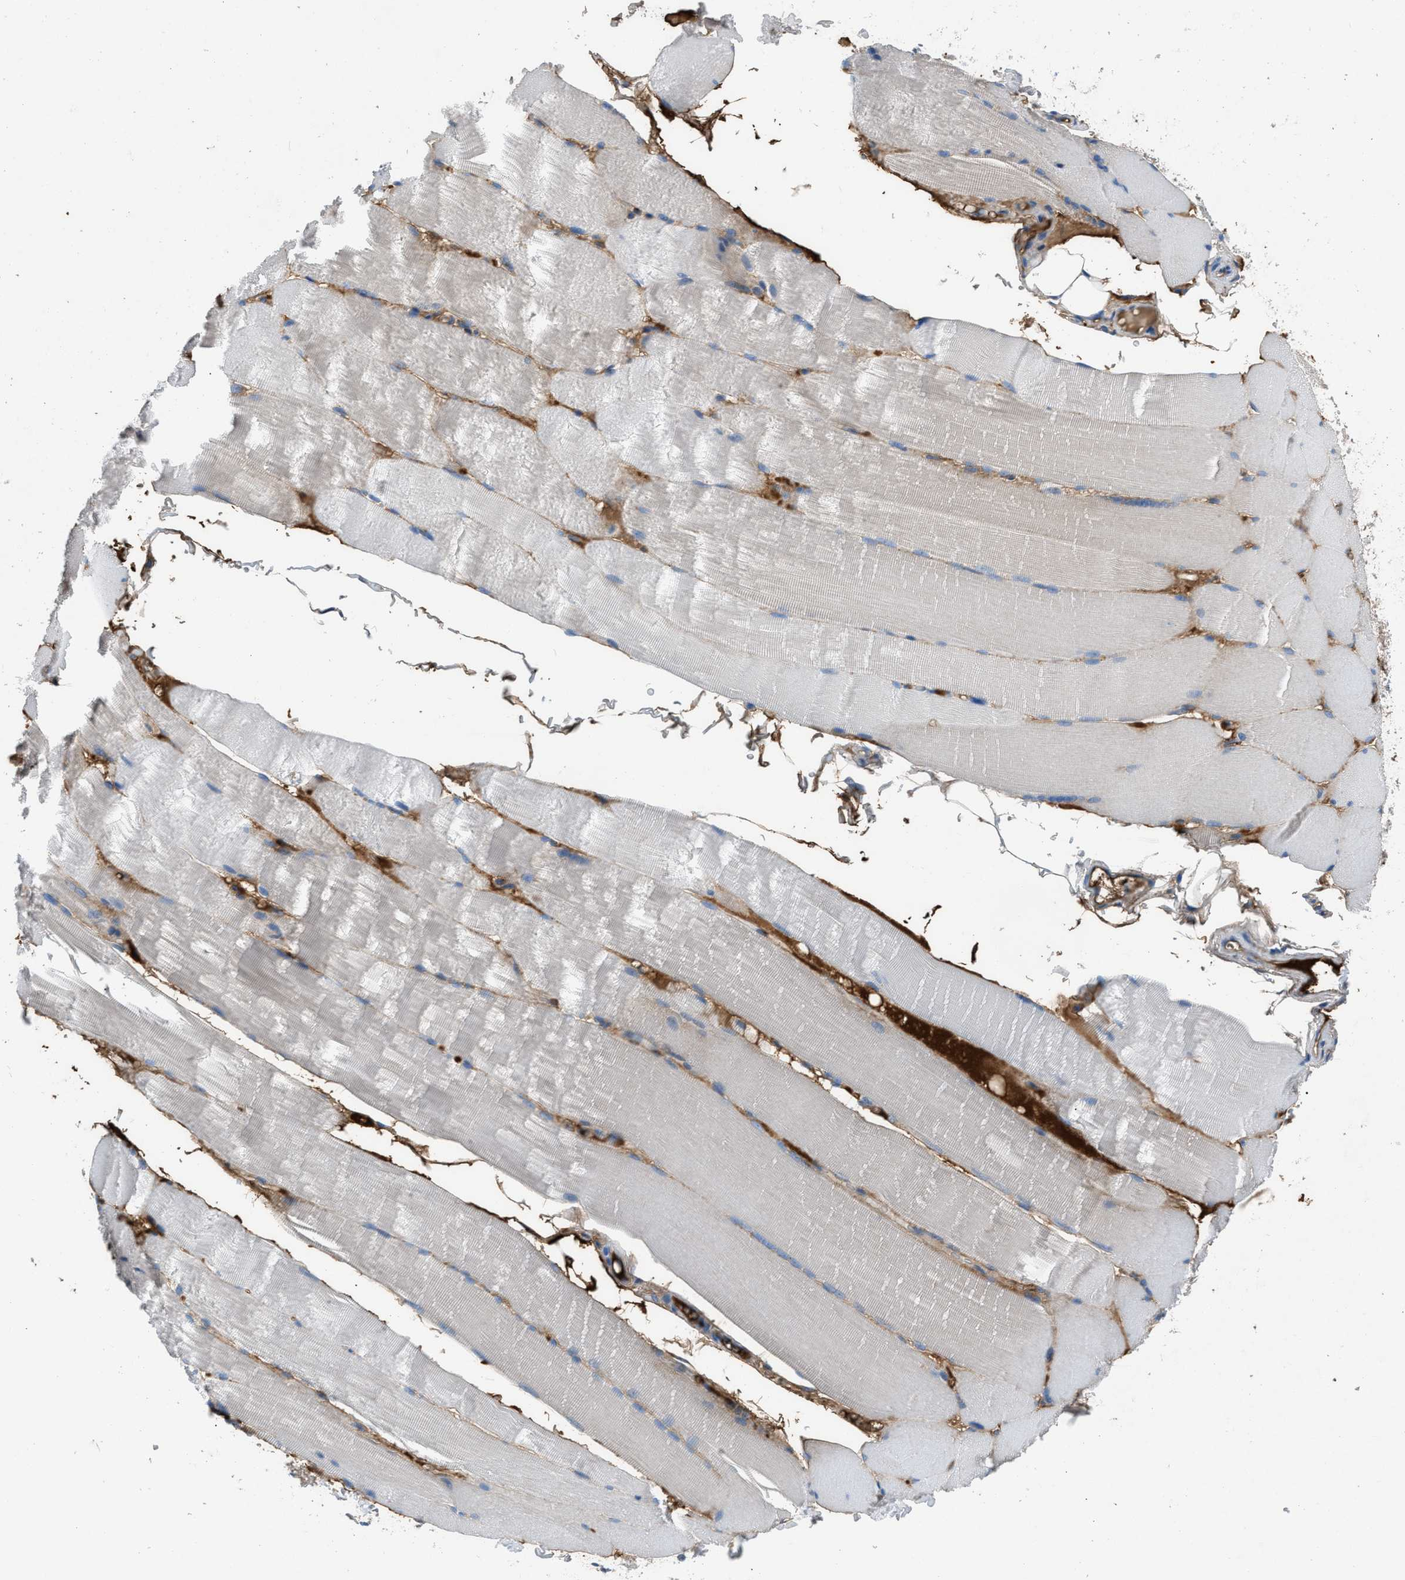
{"staining": {"intensity": "weak", "quantity": "<25%", "location": "cytoplasmic/membranous"}, "tissue": "skeletal muscle", "cell_type": "Myocytes", "image_type": "normal", "snomed": [{"axis": "morphology", "description": "Normal tissue, NOS"}, {"axis": "topography", "description": "Skin"}, {"axis": "topography", "description": "Skeletal muscle"}], "caption": "High power microscopy photomicrograph of an IHC histopathology image of benign skeletal muscle, revealing no significant expression in myocytes.", "gene": "STC1", "patient": {"sex": "male", "age": 83}}